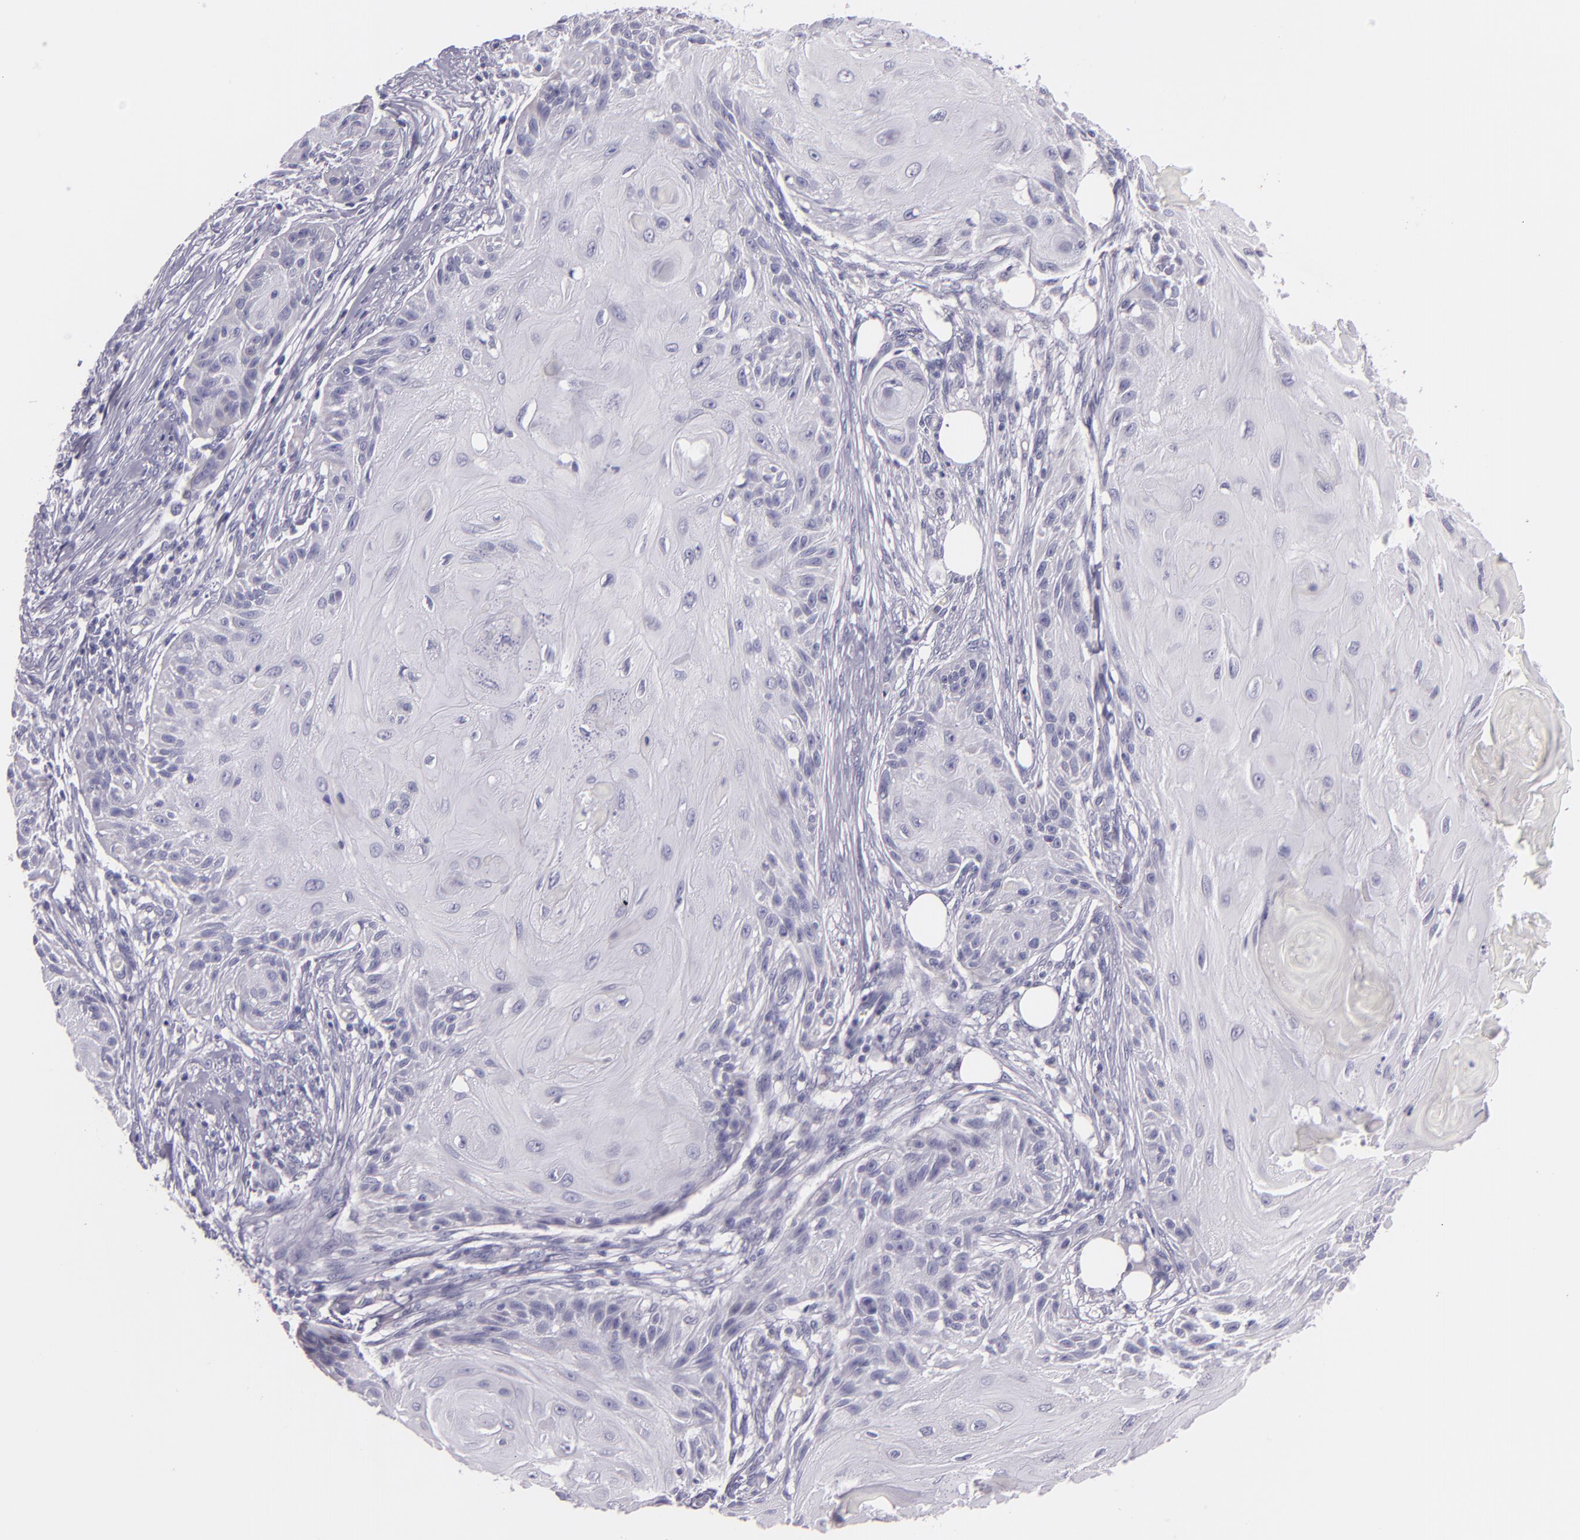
{"staining": {"intensity": "negative", "quantity": "none", "location": "none"}, "tissue": "skin cancer", "cell_type": "Tumor cells", "image_type": "cancer", "snomed": [{"axis": "morphology", "description": "Squamous cell carcinoma, NOS"}, {"axis": "topography", "description": "Skin"}], "caption": "Immunohistochemical staining of skin cancer shows no significant expression in tumor cells.", "gene": "HSP90AA1", "patient": {"sex": "female", "age": 88}}